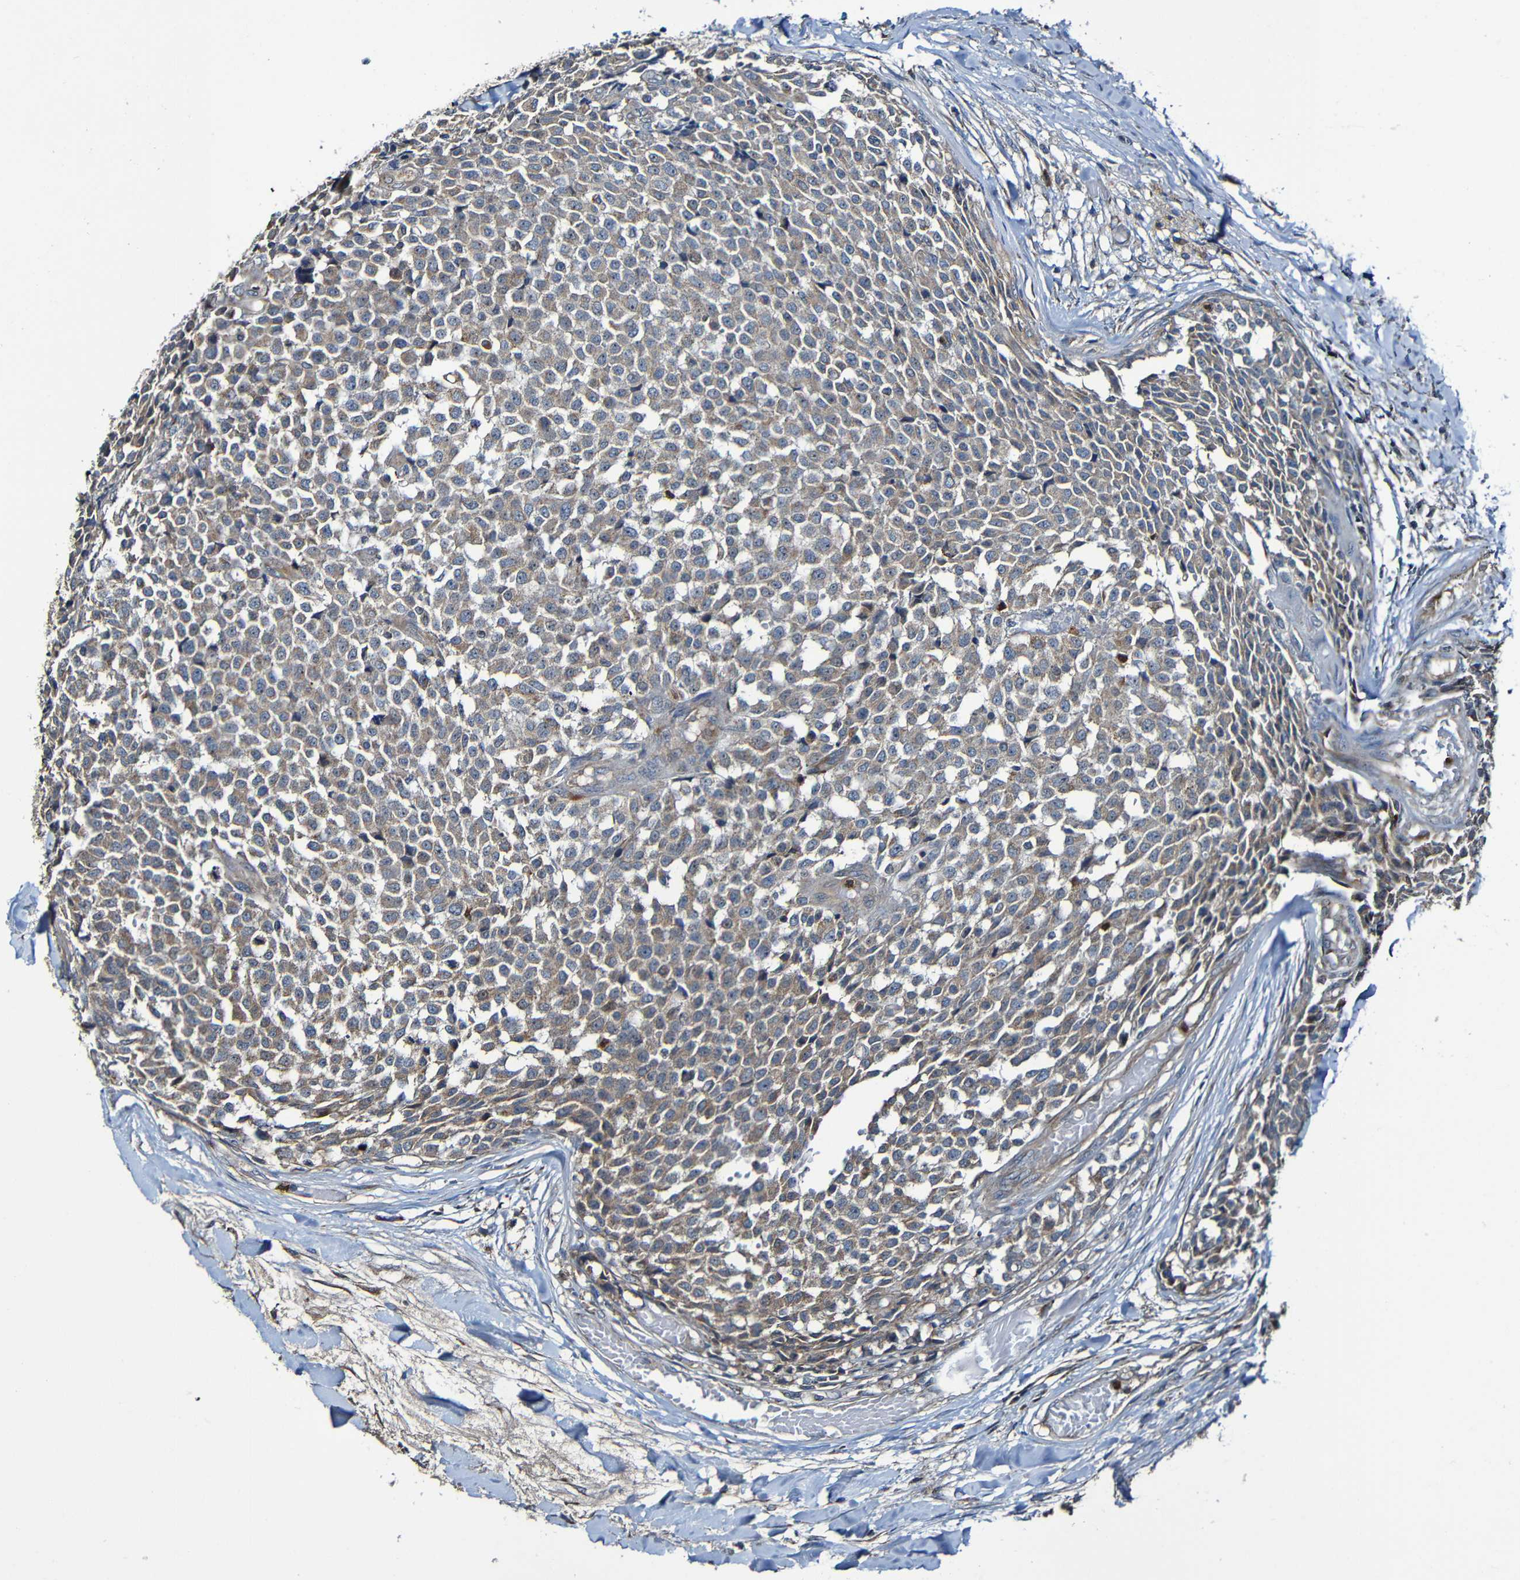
{"staining": {"intensity": "weak", "quantity": "25%-75%", "location": "cytoplasmic/membranous"}, "tissue": "testis cancer", "cell_type": "Tumor cells", "image_type": "cancer", "snomed": [{"axis": "morphology", "description": "Seminoma, NOS"}, {"axis": "topography", "description": "Testis"}], "caption": "Testis cancer stained for a protein demonstrates weak cytoplasmic/membranous positivity in tumor cells. (Stains: DAB in brown, nuclei in blue, Microscopy: brightfield microscopy at high magnification).", "gene": "ADAM15", "patient": {"sex": "male", "age": 59}}